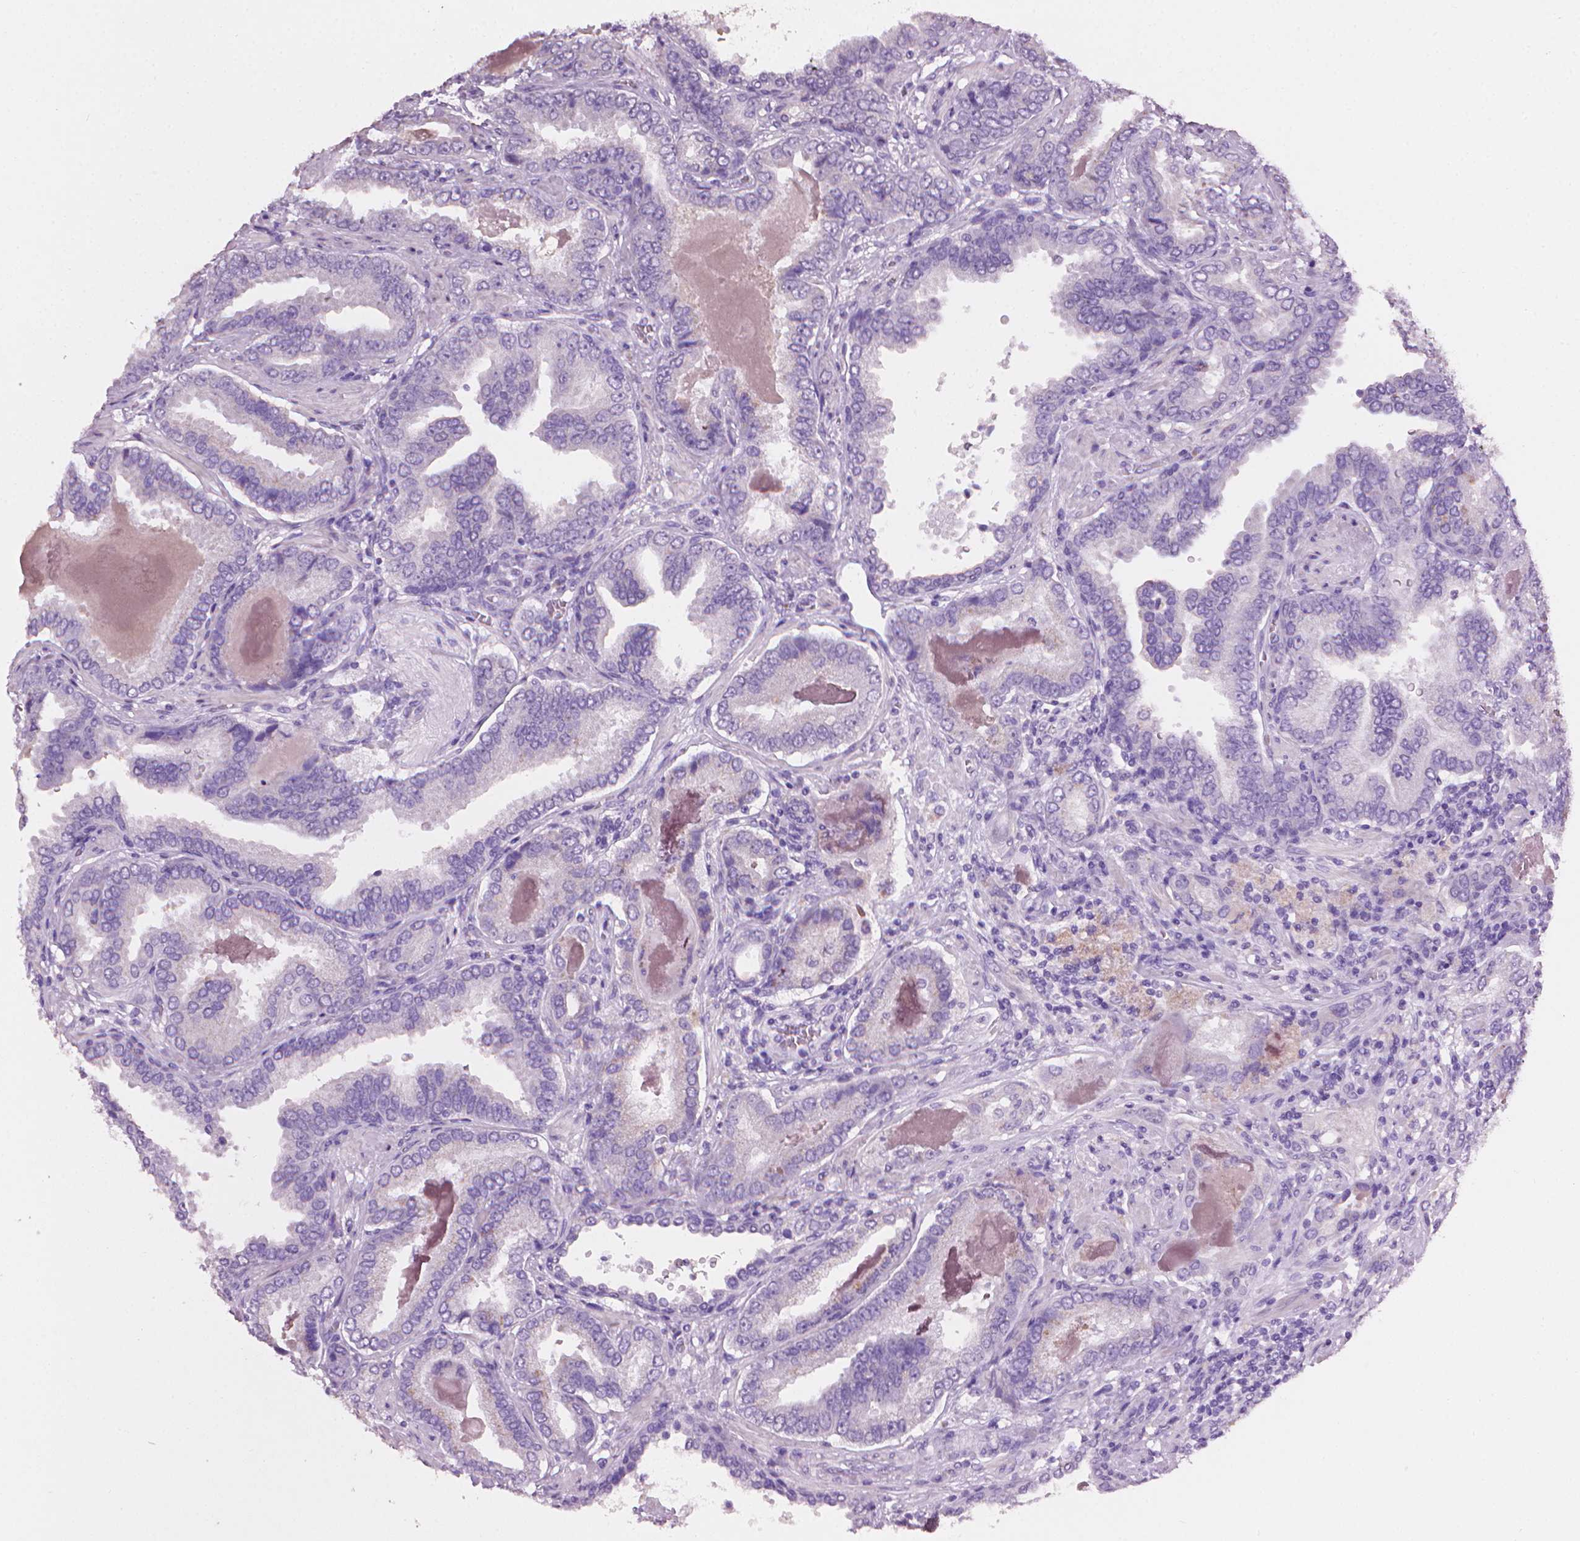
{"staining": {"intensity": "negative", "quantity": "none", "location": "none"}, "tissue": "prostate cancer", "cell_type": "Tumor cells", "image_type": "cancer", "snomed": [{"axis": "morphology", "description": "Adenocarcinoma, NOS"}, {"axis": "topography", "description": "Prostate"}], "caption": "Photomicrograph shows no protein positivity in tumor cells of adenocarcinoma (prostate) tissue.", "gene": "MLANA", "patient": {"sex": "male", "age": 64}}